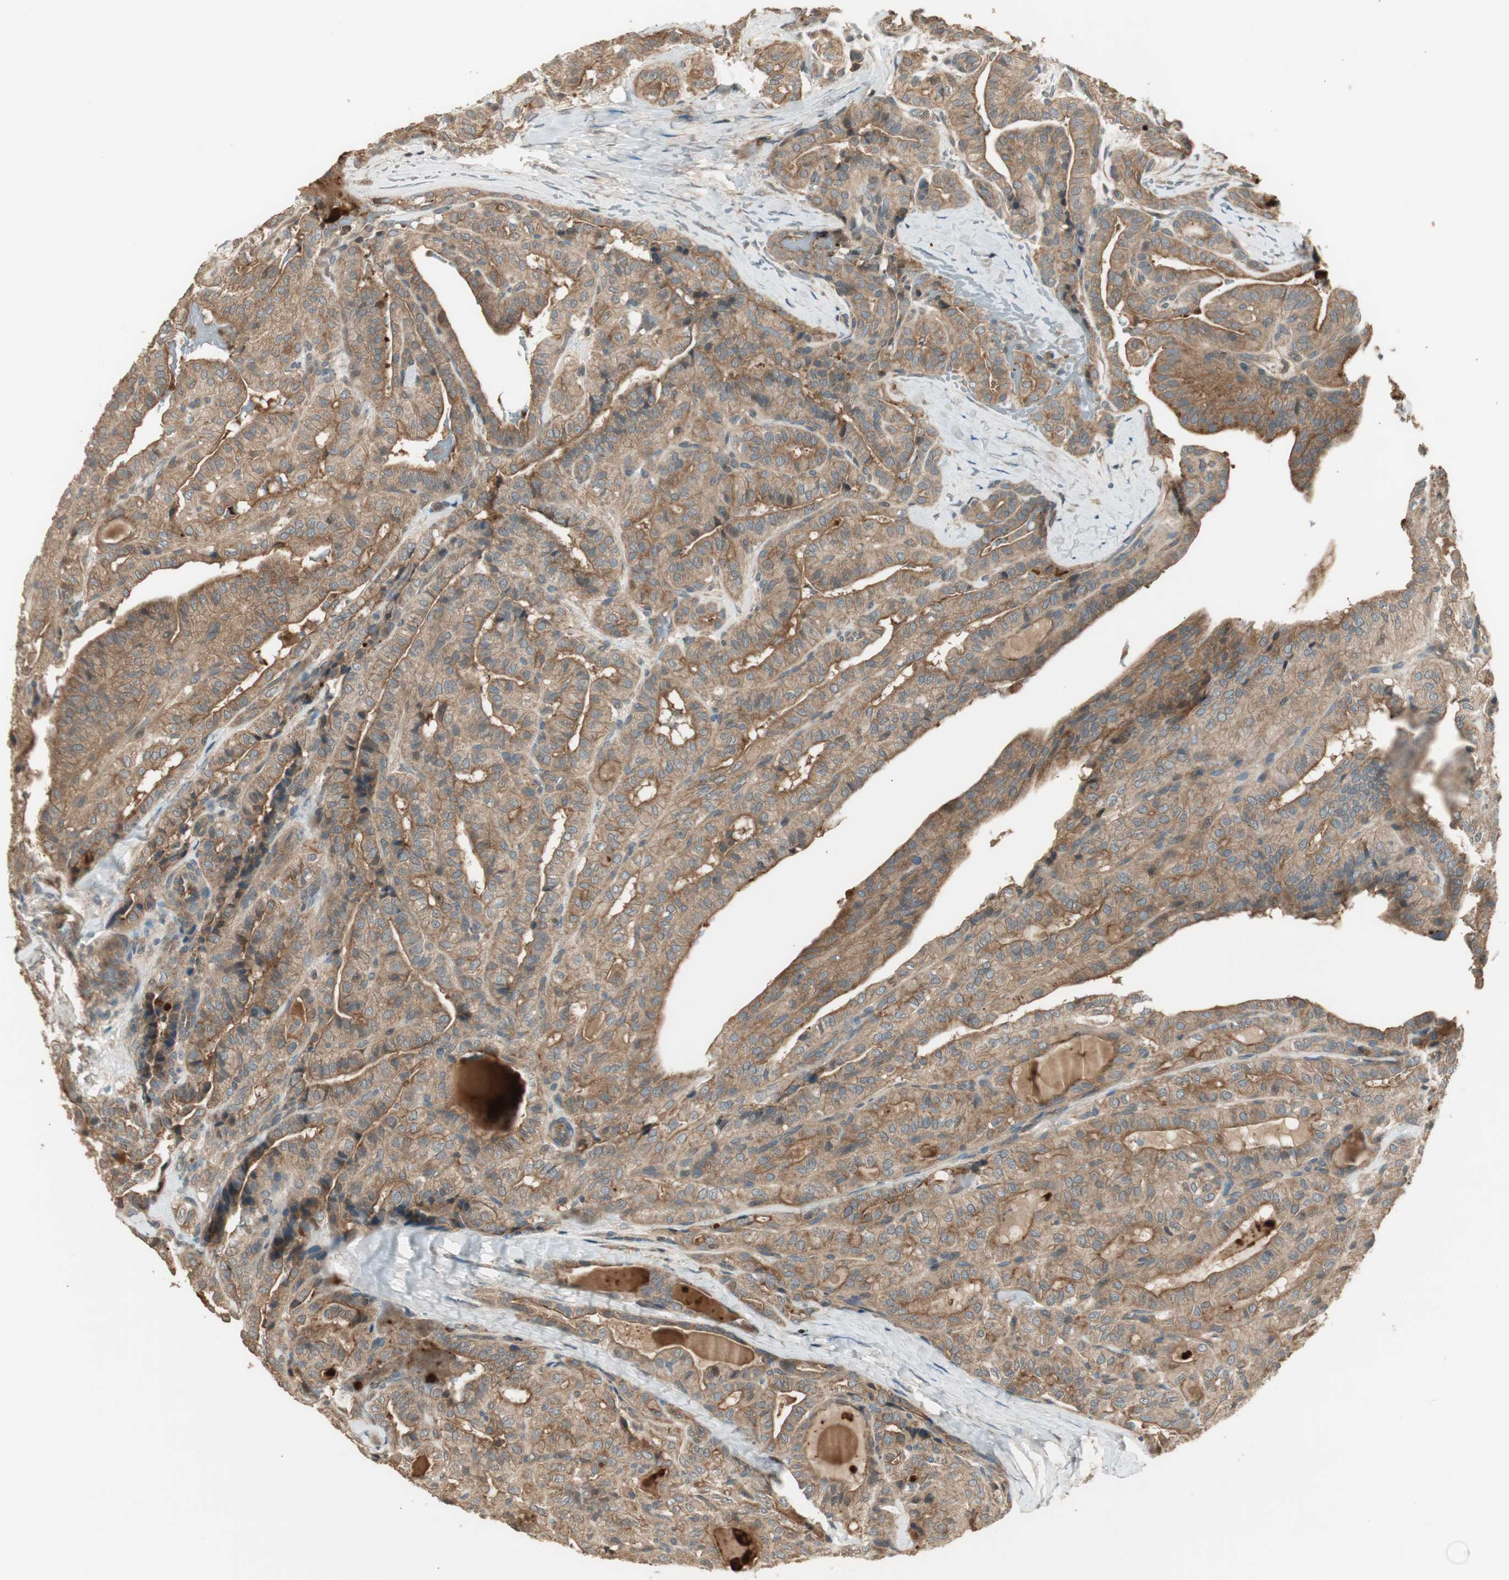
{"staining": {"intensity": "moderate", "quantity": ">75%", "location": "cytoplasmic/membranous"}, "tissue": "thyroid cancer", "cell_type": "Tumor cells", "image_type": "cancer", "snomed": [{"axis": "morphology", "description": "Papillary adenocarcinoma, NOS"}, {"axis": "topography", "description": "Thyroid gland"}], "caption": "This histopathology image shows immunohistochemistry staining of human thyroid cancer, with medium moderate cytoplasmic/membranous staining in about >75% of tumor cells.", "gene": "PFDN5", "patient": {"sex": "male", "age": 77}}